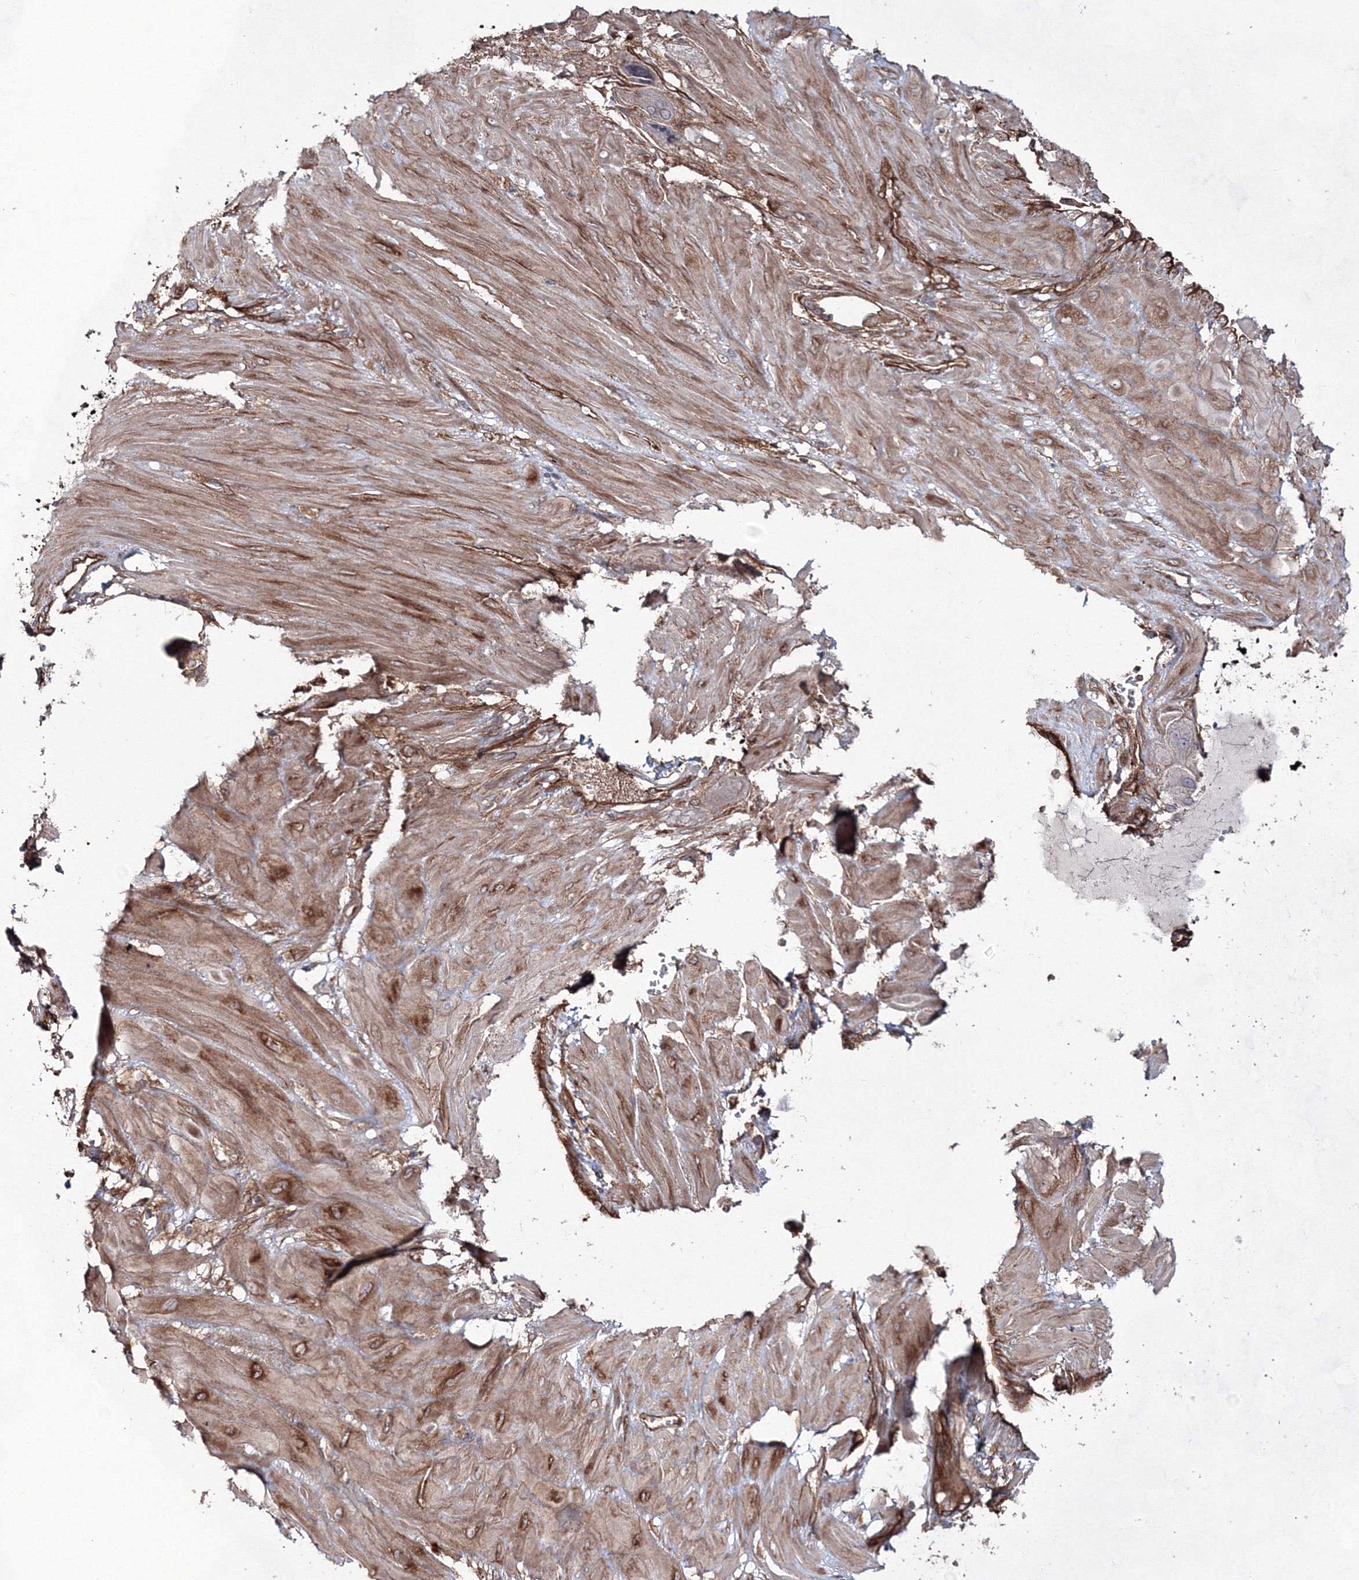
{"staining": {"intensity": "weak", "quantity": ">75%", "location": "cytoplasmic/membranous"}, "tissue": "cervical cancer", "cell_type": "Tumor cells", "image_type": "cancer", "snomed": [{"axis": "morphology", "description": "Squamous cell carcinoma, NOS"}, {"axis": "topography", "description": "Cervix"}], "caption": "This photomicrograph shows cervical cancer stained with IHC to label a protein in brown. The cytoplasmic/membranous of tumor cells show weak positivity for the protein. Nuclei are counter-stained blue.", "gene": "EXOC6", "patient": {"sex": "female", "age": 34}}